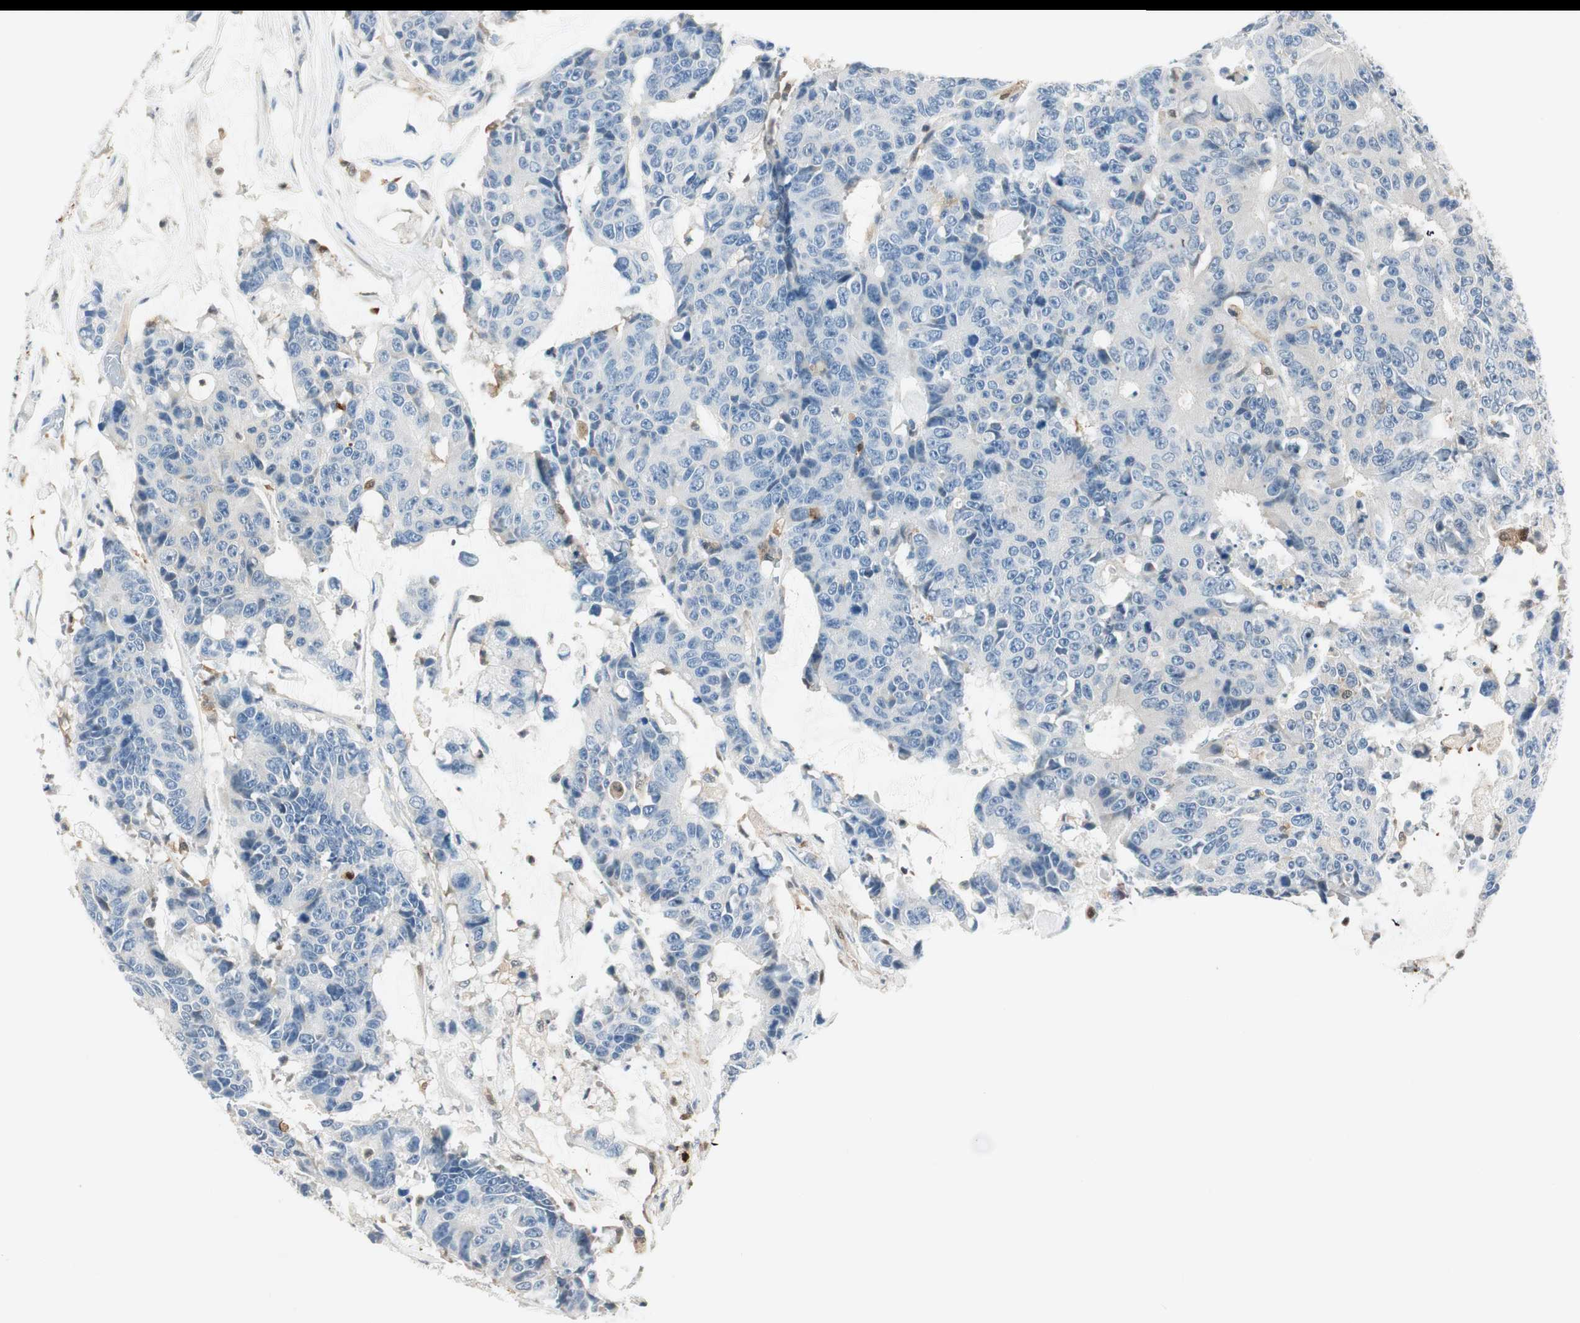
{"staining": {"intensity": "negative", "quantity": "none", "location": "none"}, "tissue": "colorectal cancer", "cell_type": "Tumor cells", "image_type": "cancer", "snomed": [{"axis": "morphology", "description": "Adenocarcinoma, NOS"}, {"axis": "topography", "description": "Colon"}], "caption": "Tumor cells show no significant protein expression in adenocarcinoma (colorectal).", "gene": "COTL1", "patient": {"sex": "female", "age": 86}}